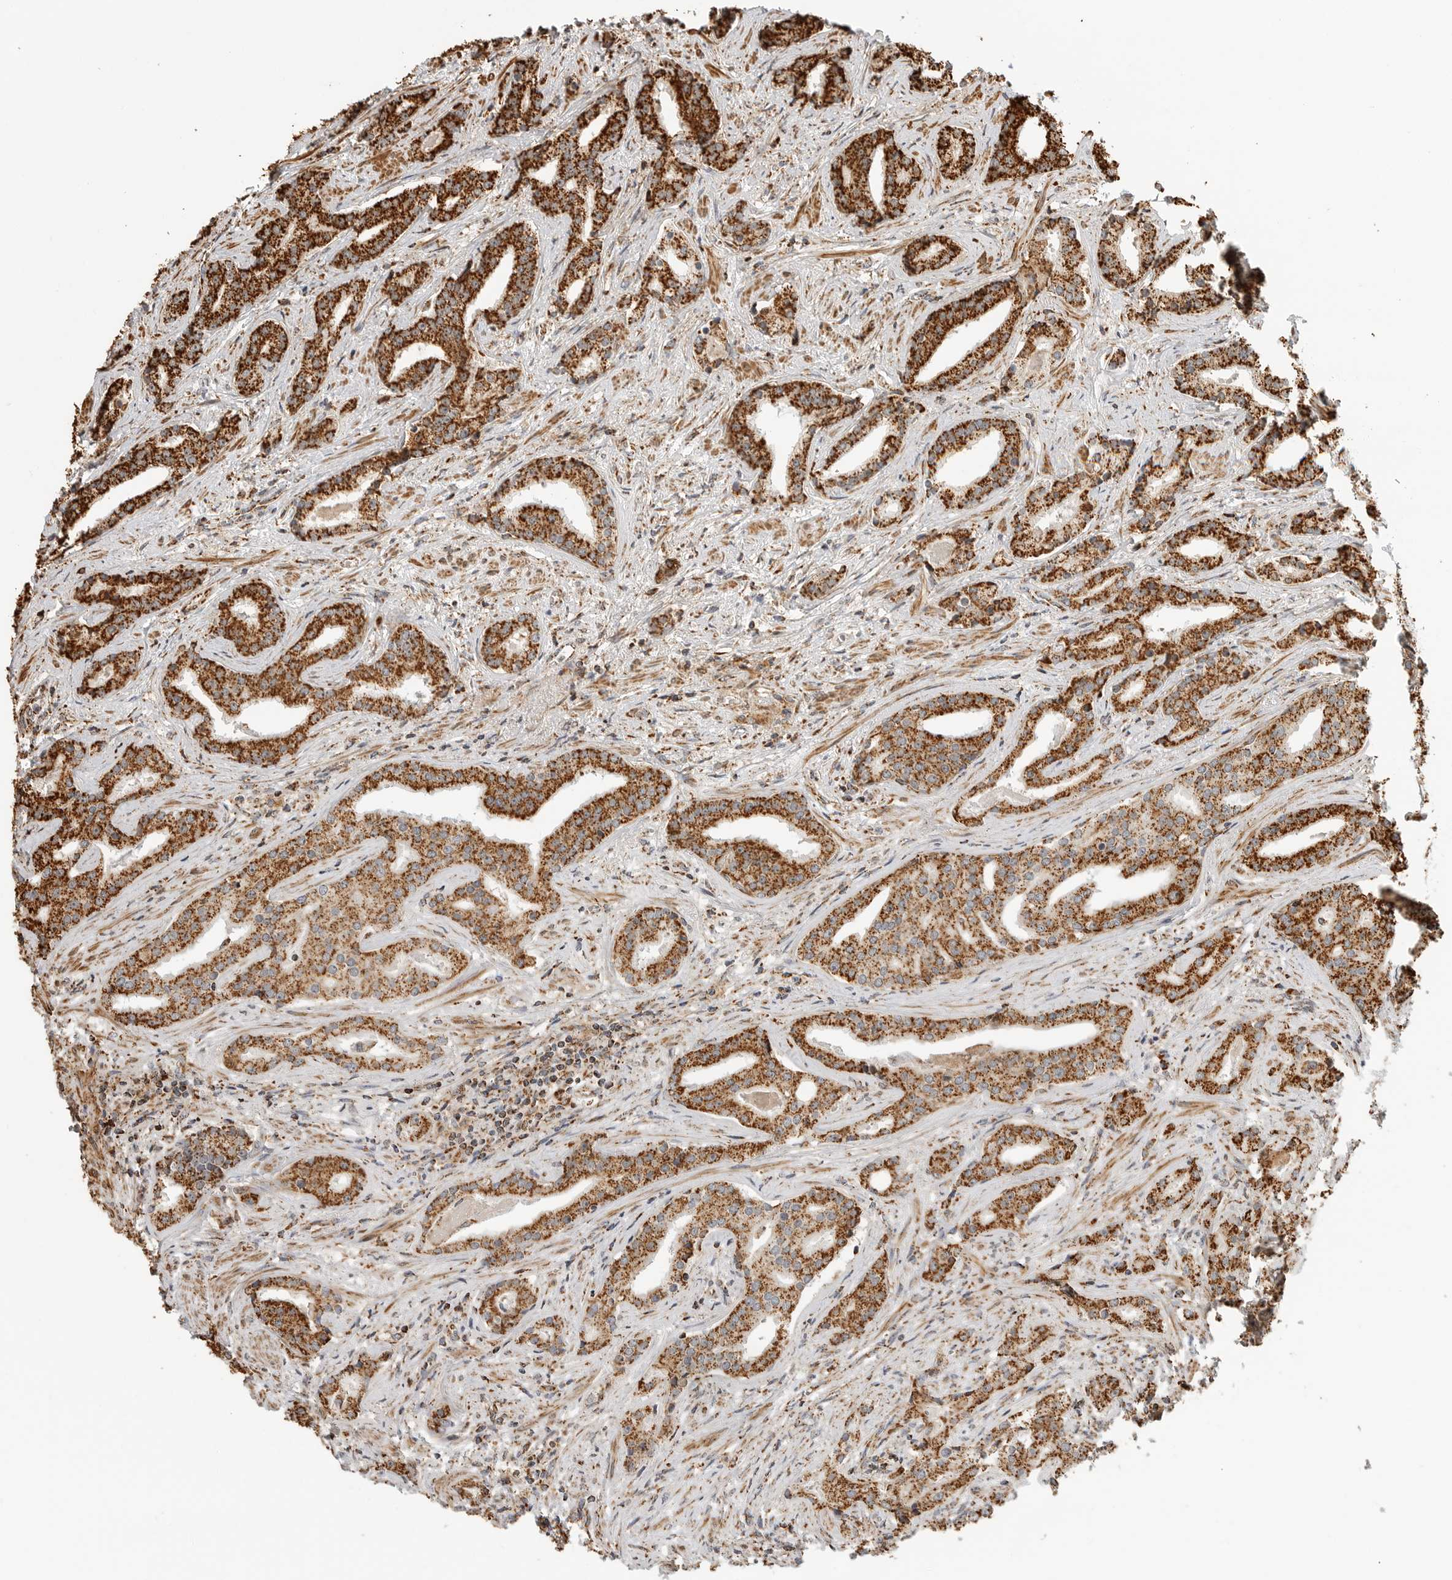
{"staining": {"intensity": "strong", "quantity": ">75%", "location": "cytoplasmic/membranous"}, "tissue": "prostate cancer", "cell_type": "Tumor cells", "image_type": "cancer", "snomed": [{"axis": "morphology", "description": "Adenocarcinoma, Low grade"}, {"axis": "topography", "description": "Prostate"}], "caption": "Human adenocarcinoma (low-grade) (prostate) stained with a brown dye shows strong cytoplasmic/membranous positive positivity in about >75% of tumor cells.", "gene": "BMP2K", "patient": {"sex": "male", "age": 67}}